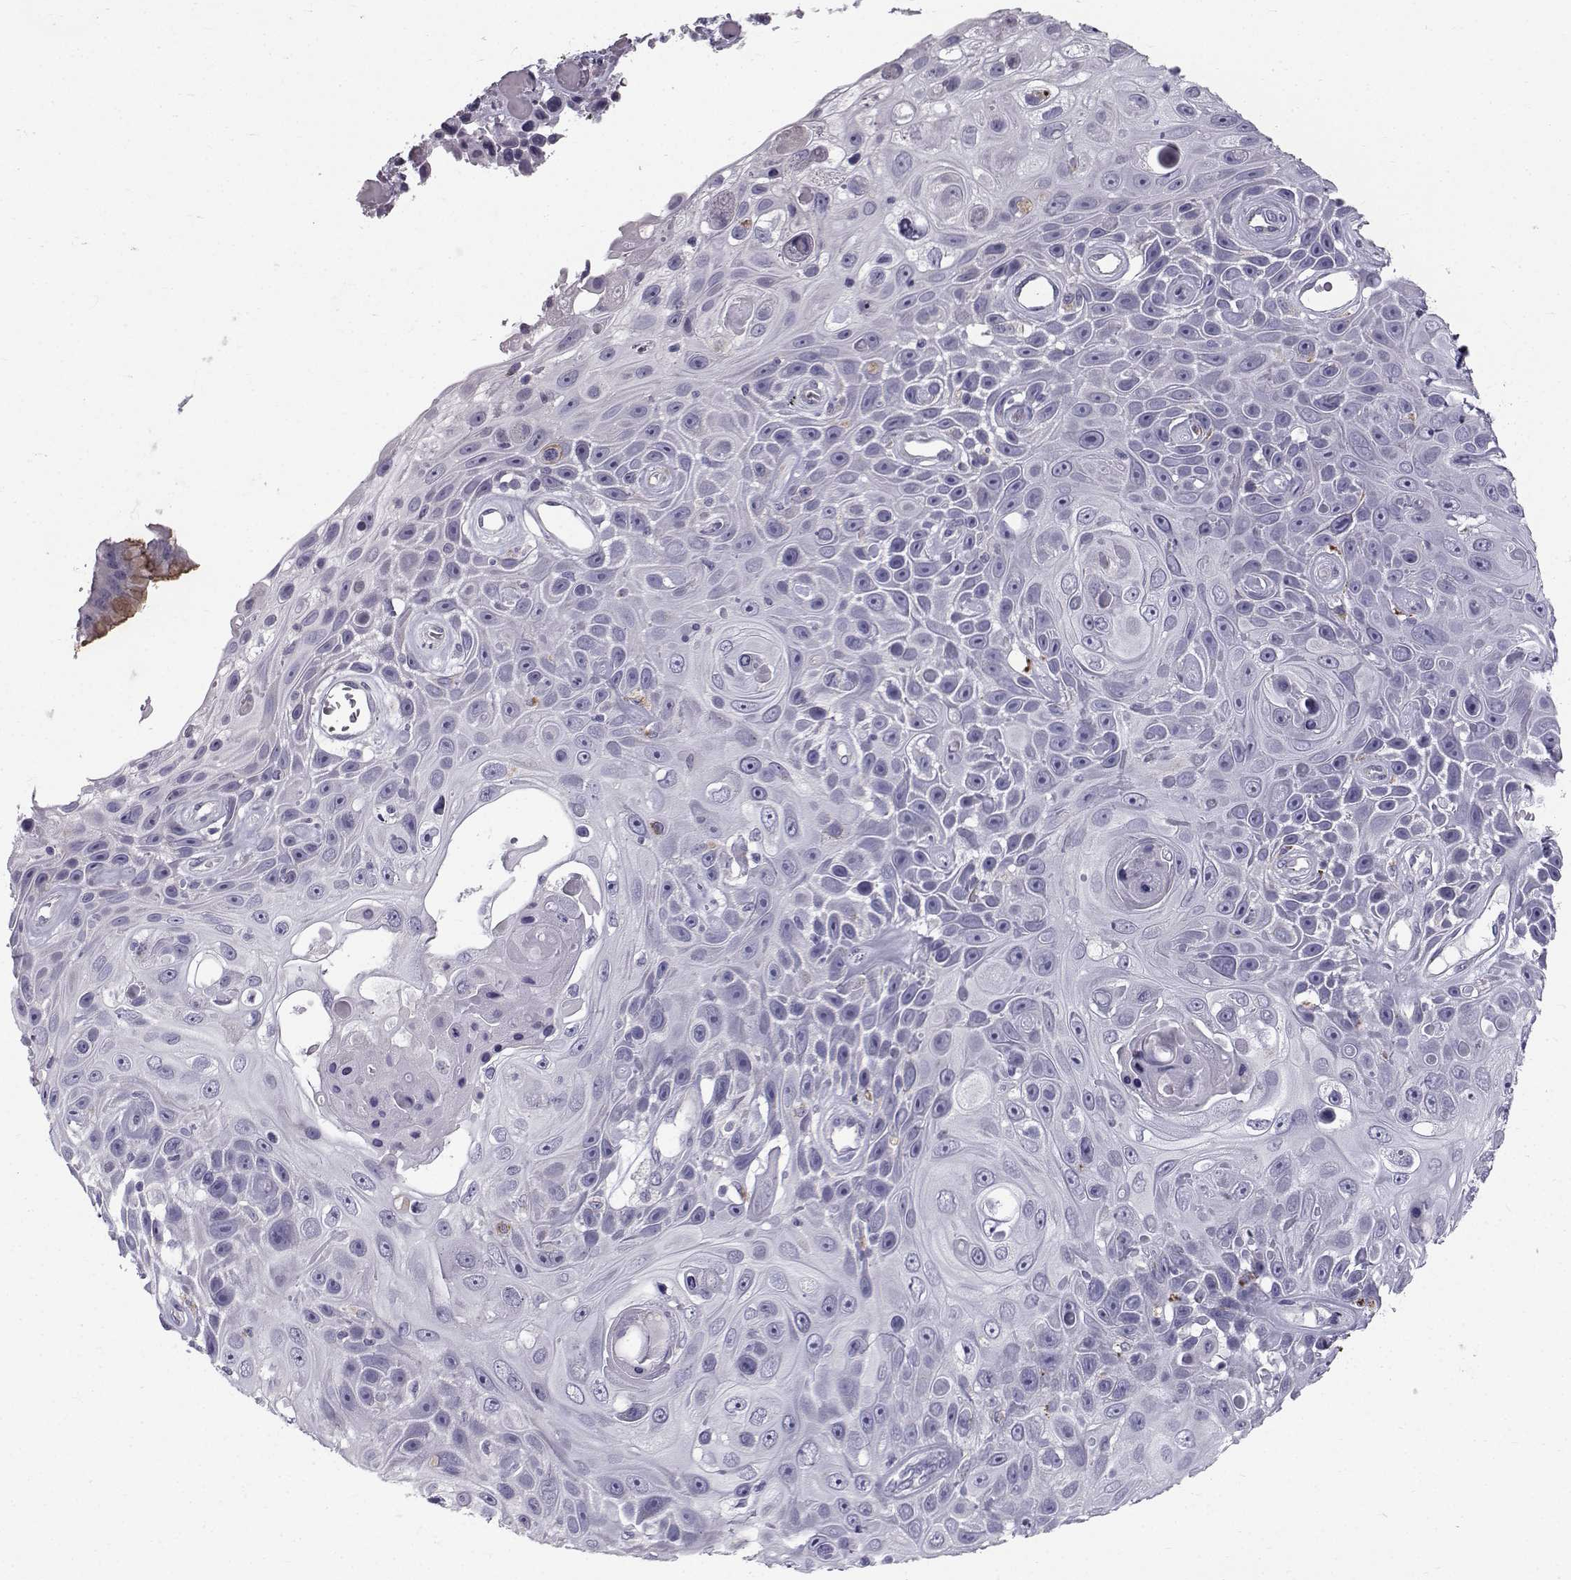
{"staining": {"intensity": "negative", "quantity": "none", "location": "none"}, "tissue": "skin cancer", "cell_type": "Tumor cells", "image_type": "cancer", "snomed": [{"axis": "morphology", "description": "Squamous cell carcinoma, NOS"}, {"axis": "topography", "description": "Skin"}], "caption": "High power microscopy micrograph of an immunohistochemistry (IHC) photomicrograph of skin cancer, revealing no significant staining in tumor cells. The staining is performed using DAB brown chromogen with nuclei counter-stained in using hematoxylin.", "gene": "CALCR", "patient": {"sex": "male", "age": 82}}